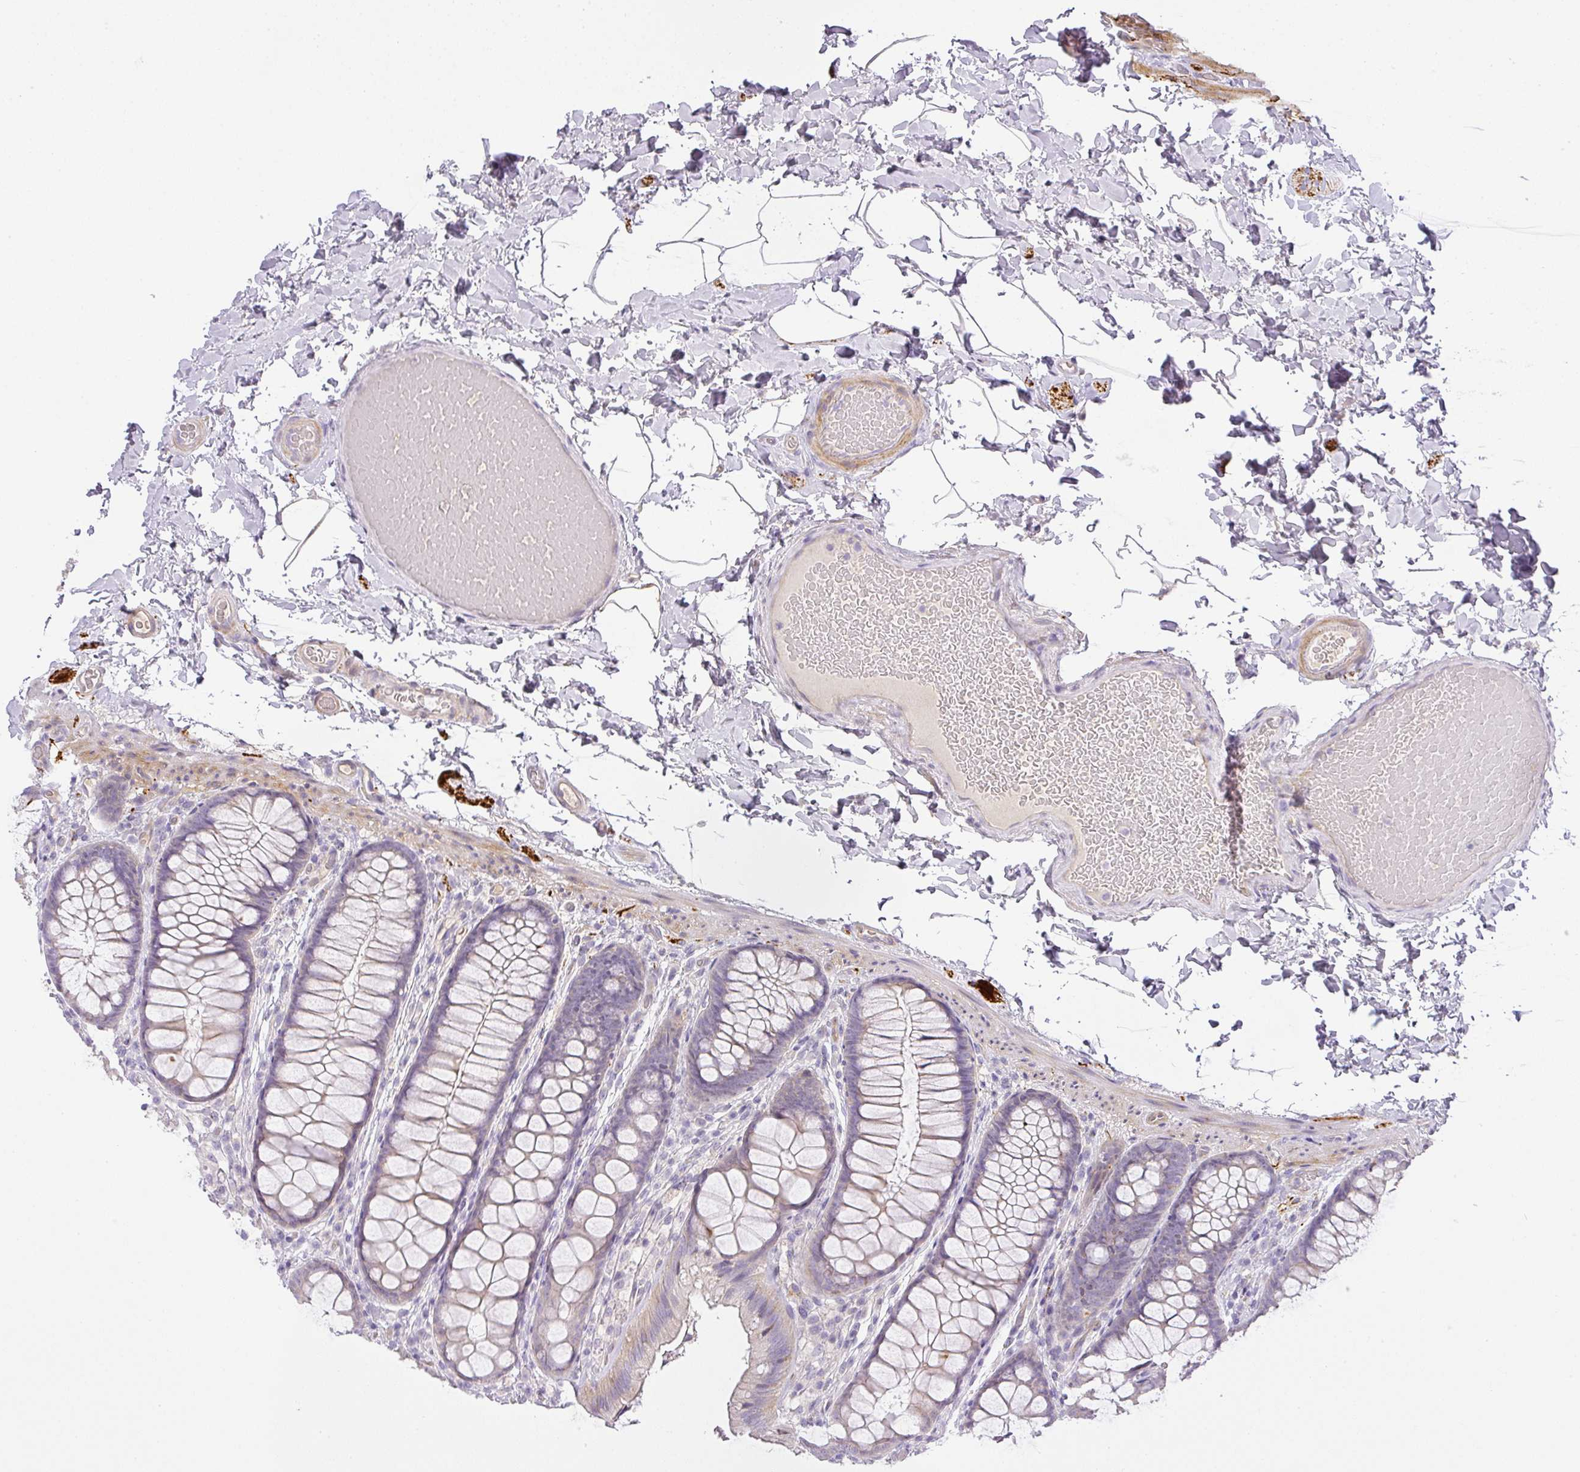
{"staining": {"intensity": "negative", "quantity": "none", "location": "none"}, "tissue": "colon", "cell_type": "Endothelial cells", "image_type": "normal", "snomed": [{"axis": "morphology", "description": "Normal tissue, NOS"}, {"axis": "topography", "description": "Colon"}], "caption": "This is an immunohistochemistry (IHC) micrograph of unremarkable colon. There is no staining in endothelial cells.", "gene": "RAX2", "patient": {"sex": "male", "age": 46}}